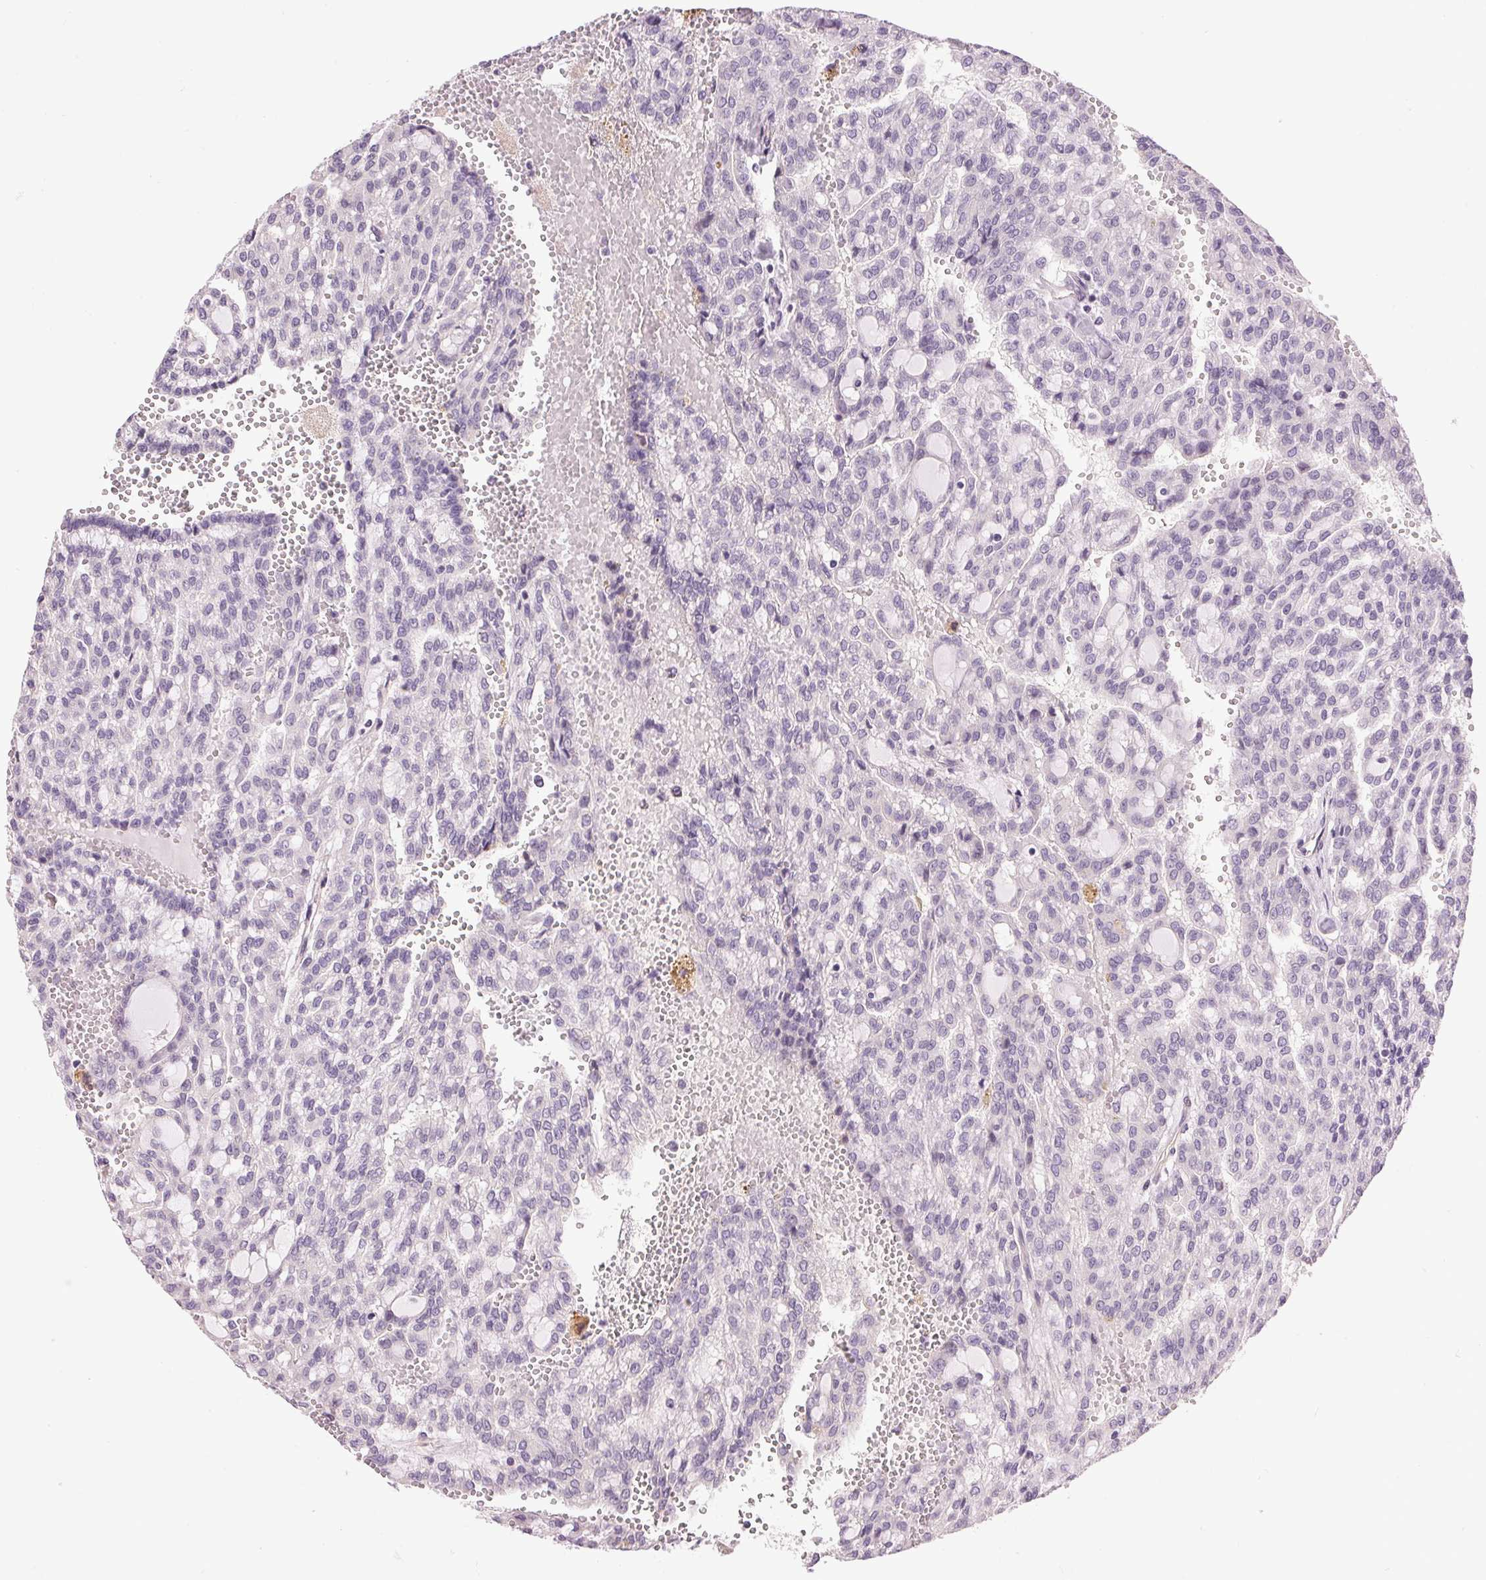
{"staining": {"intensity": "negative", "quantity": "none", "location": "none"}, "tissue": "renal cancer", "cell_type": "Tumor cells", "image_type": "cancer", "snomed": [{"axis": "morphology", "description": "Adenocarcinoma, NOS"}, {"axis": "topography", "description": "Kidney"}], "caption": "There is no significant staining in tumor cells of adenocarcinoma (renal).", "gene": "GOLPH3", "patient": {"sex": "male", "age": 63}}